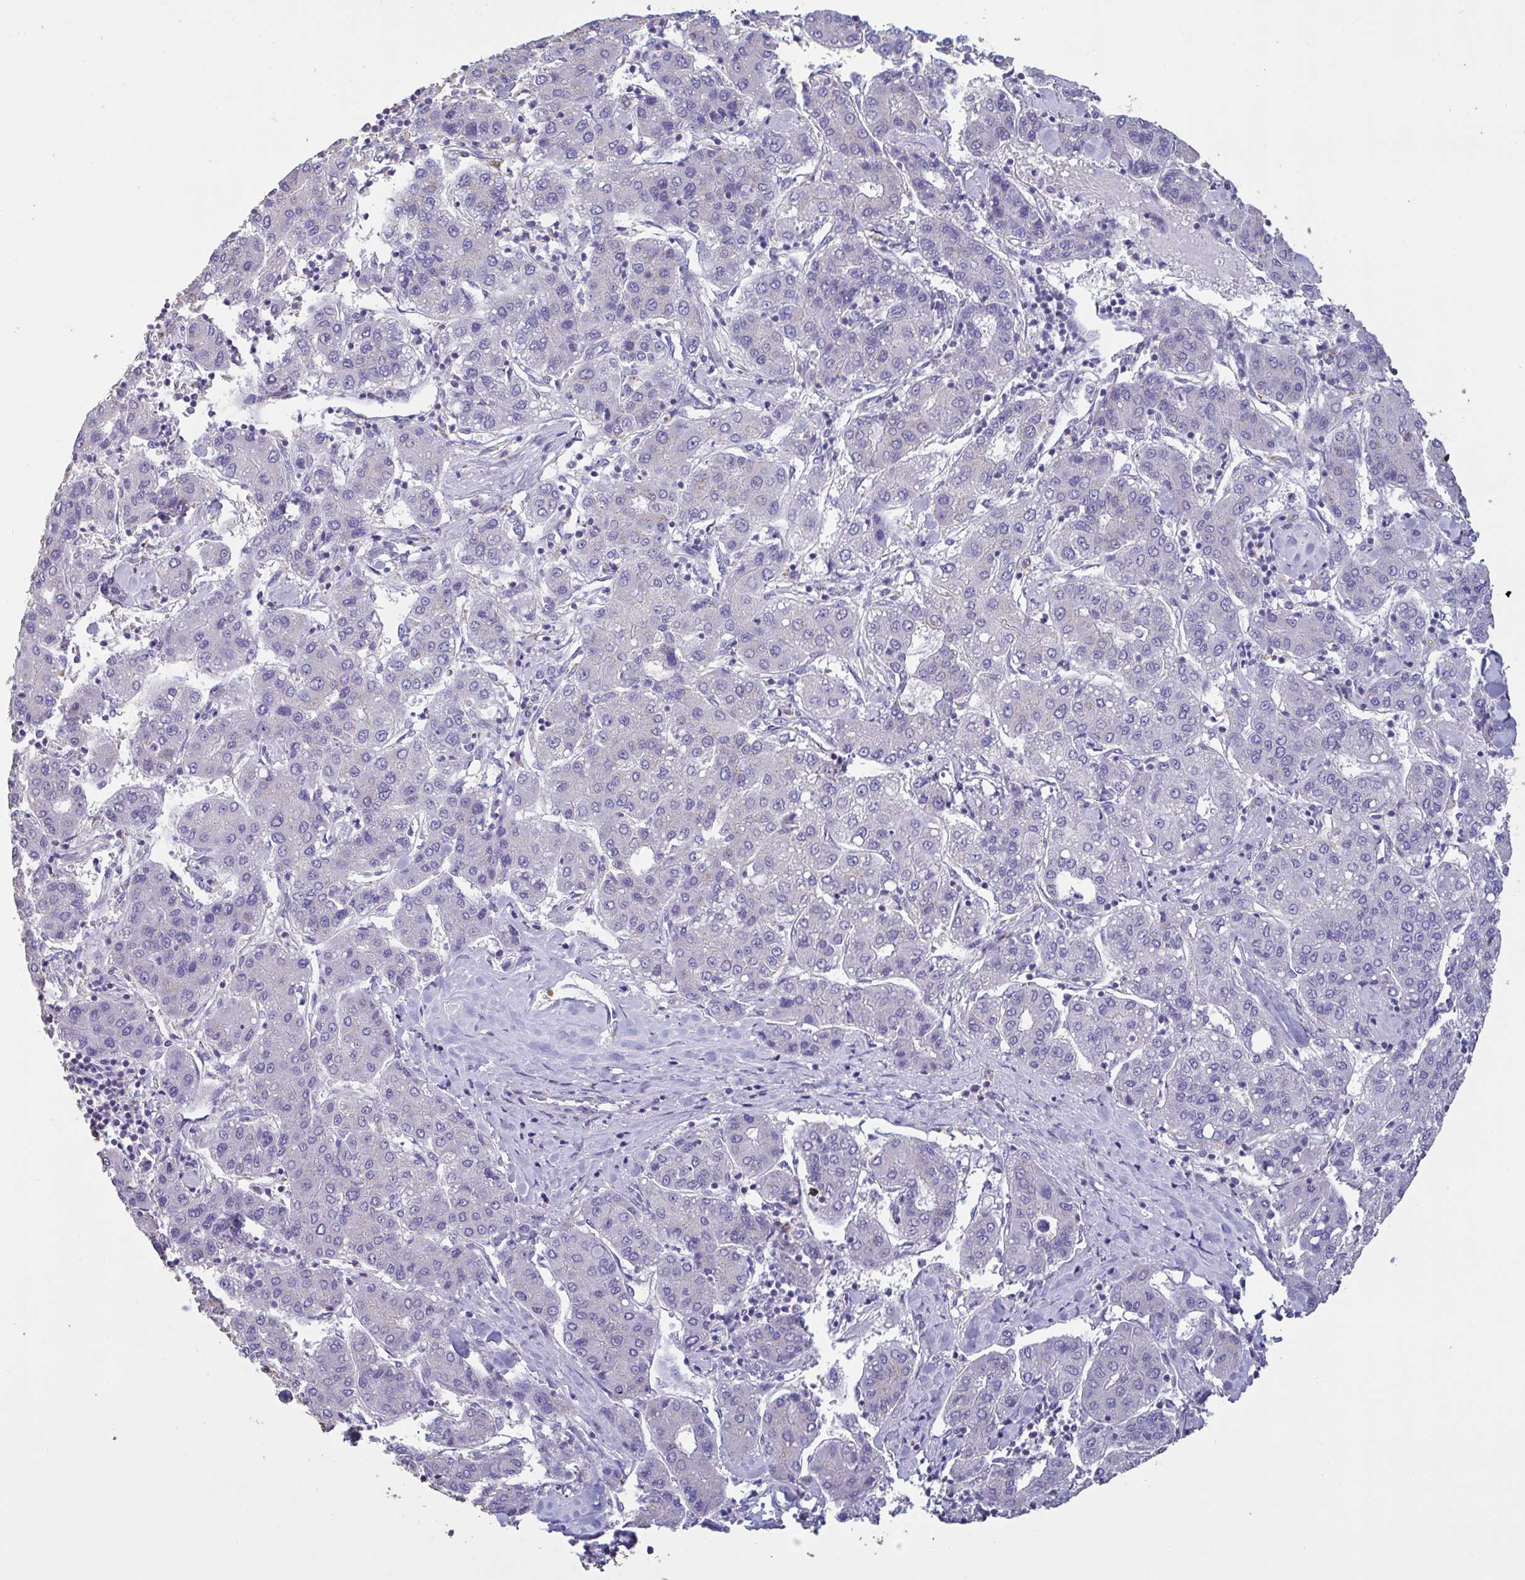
{"staining": {"intensity": "negative", "quantity": "none", "location": "none"}, "tissue": "liver cancer", "cell_type": "Tumor cells", "image_type": "cancer", "snomed": [{"axis": "morphology", "description": "Carcinoma, Hepatocellular, NOS"}, {"axis": "topography", "description": "Liver"}], "caption": "A photomicrograph of hepatocellular carcinoma (liver) stained for a protein exhibits no brown staining in tumor cells.", "gene": "CHMP5", "patient": {"sex": "male", "age": 65}}